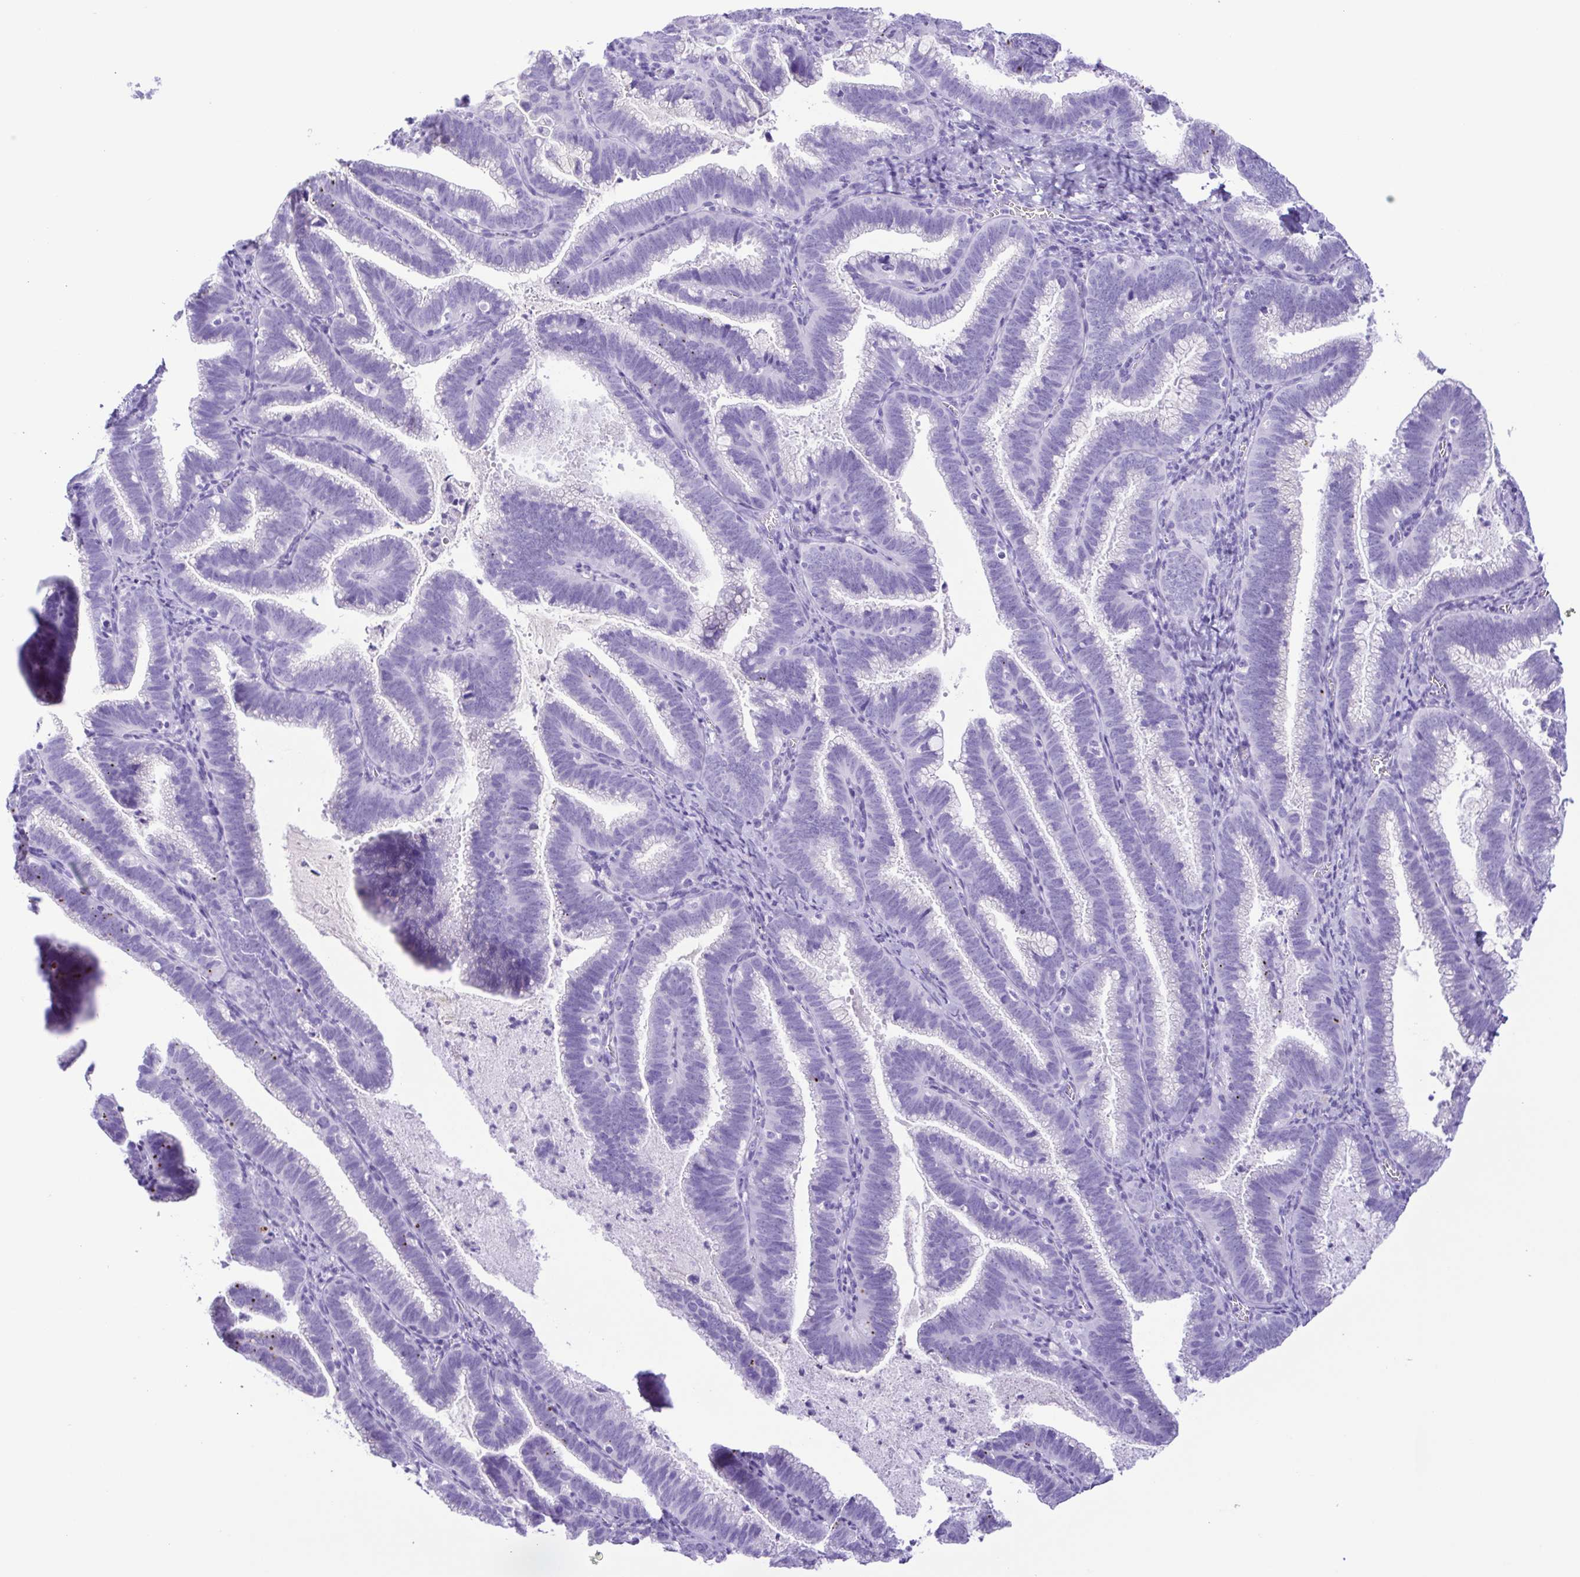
{"staining": {"intensity": "negative", "quantity": "none", "location": "none"}, "tissue": "cervical cancer", "cell_type": "Tumor cells", "image_type": "cancer", "snomed": [{"axis": "morphology", "description": "Adenocarcinoma, NOS"}, {"axis": "topography", "description": "Cervix"}], "caption": "Adenocarcinoma (cervical) was stained to show a protein in brown. There is no significant positivity in tumor cells.", "gene": "OVGP1", "patient": {"sex": "female", "age": 61}}